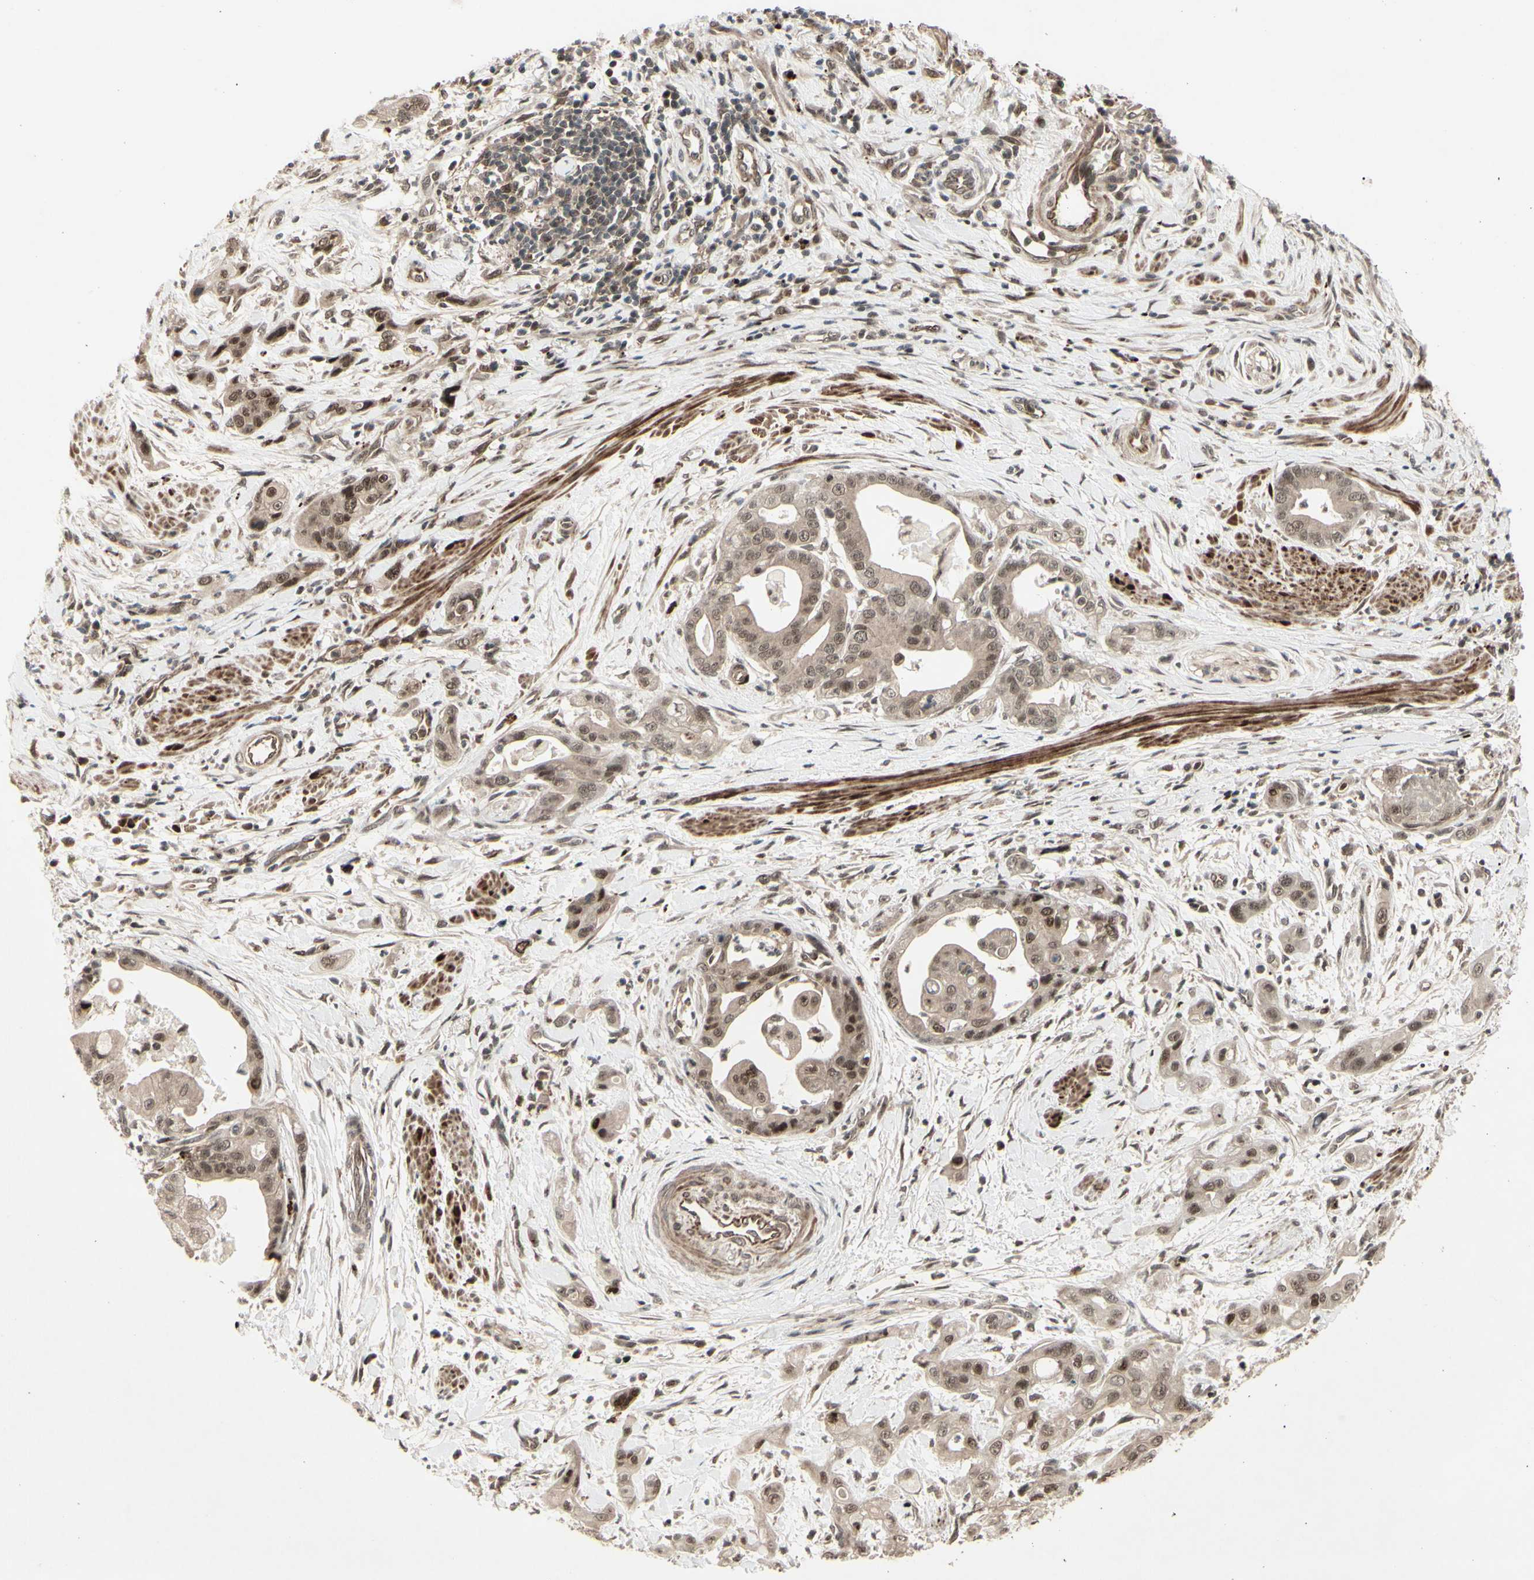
{"staining": {"intensity": "moderate", "quantity": ">75%", "location": "cytoplasmic/membranous,nuclear"}, "tissue": "pancreatic cancer", "cell_type": "Tumor cells", "image_type": "cancer", "snomed": [{"axis": "morphology", "description": "Adenocarcinoma, NOS"}, {"axis": "topography", "description": "Pancreas"}], "caption": "Protein staining reveals moderate cytoplasmic/membranous and nuclear positivity in about >75% of tumor cells in pancreatic adenocarcinoma.", "gene": "MLF2", "patient": {"sex": "female", "age": 75}}